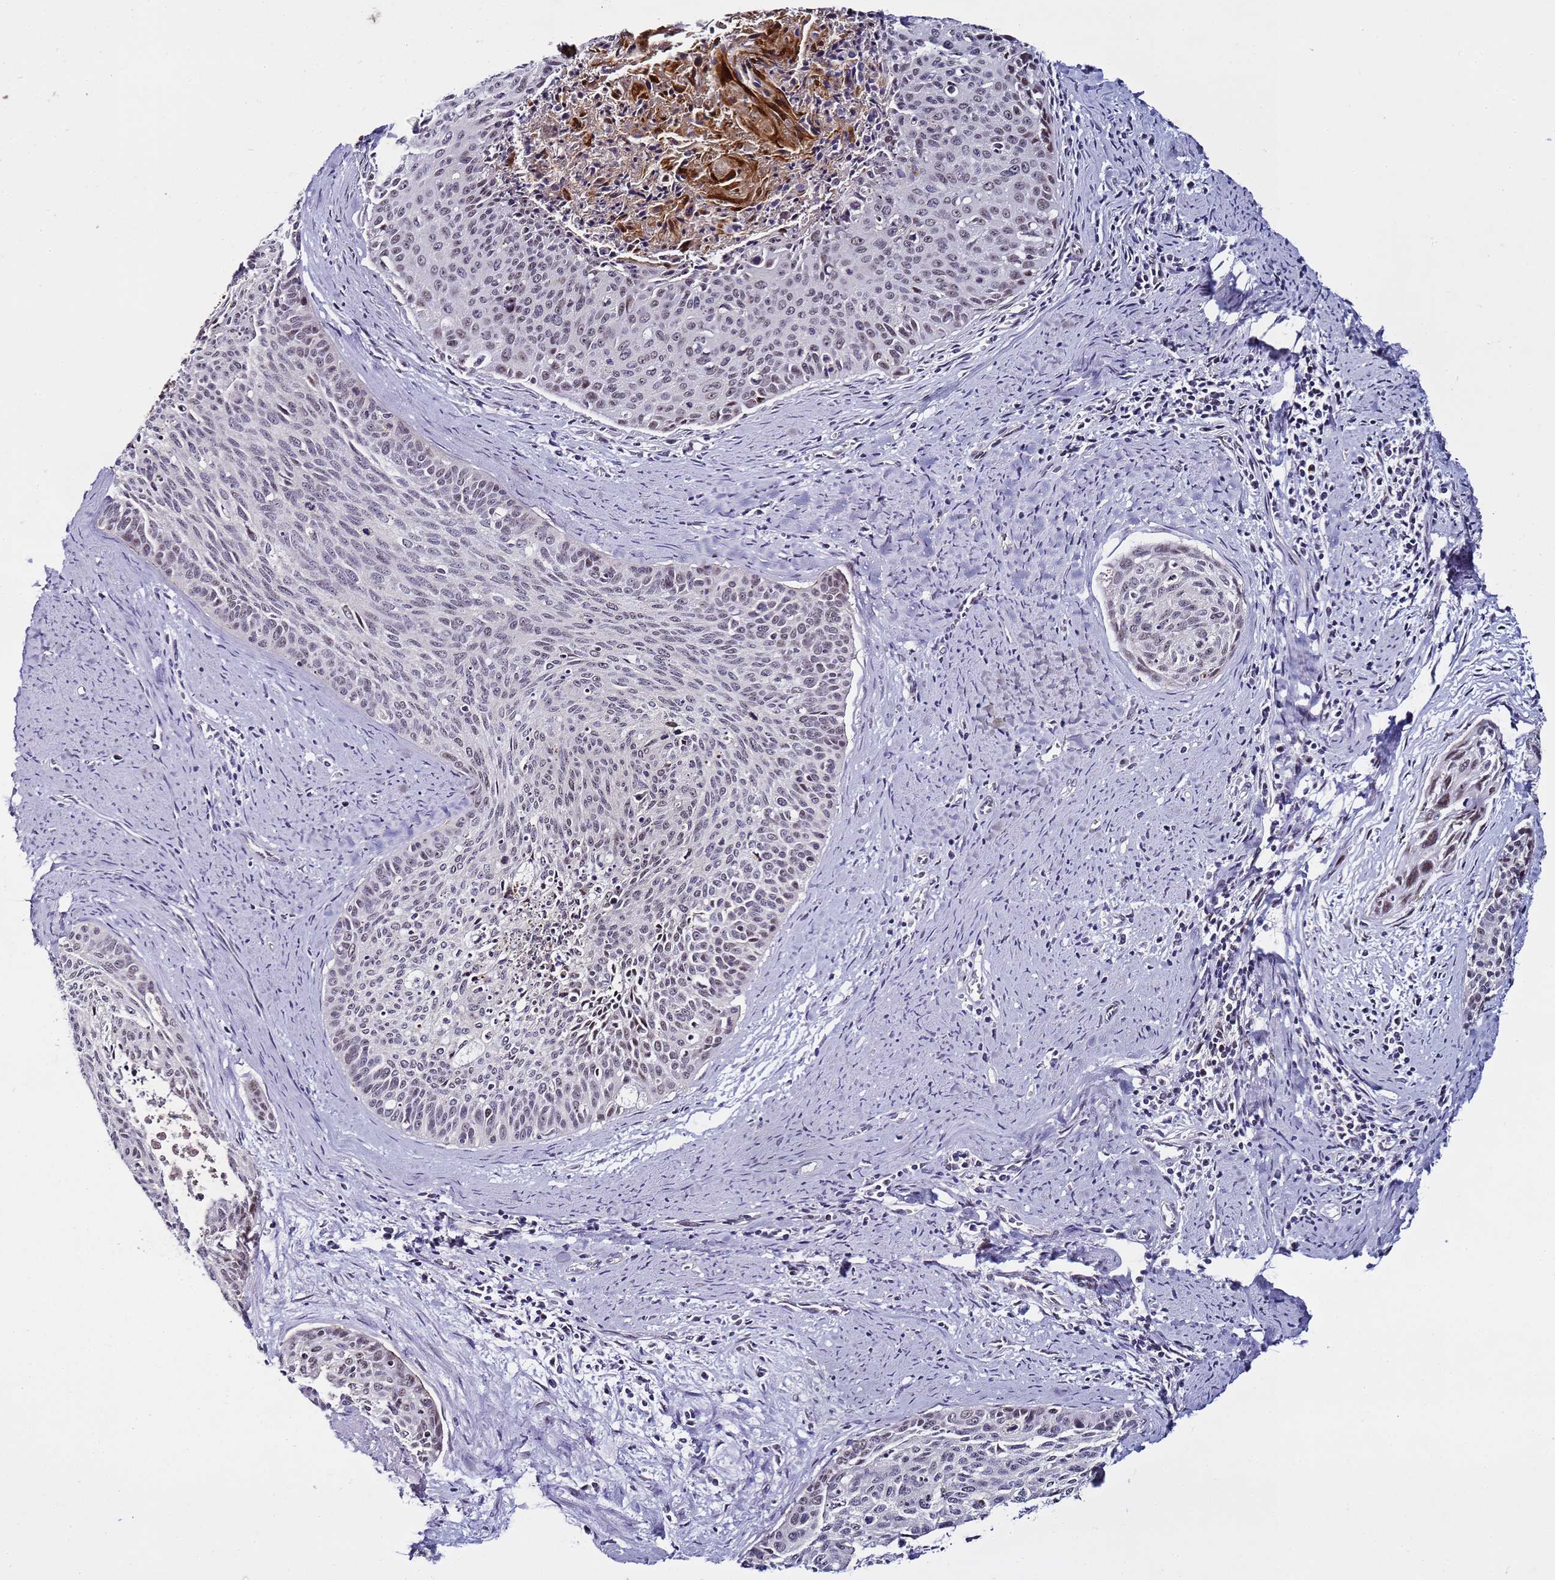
{"staining": {"intensity": "weak", "quantity": "<25%", "location": "nuclear"}, "tissue": "cervical cancer", "cell_type": "Tumor cells", "image_type": "cancer", "snomed": [{"axis": "morphology", "description": "Squamous cell carcinoma, NOS"}, {"axis": "topography", "description": "Cervix"}], "caption": "Tumor cells are negative for protein expression in human cervical cancer (squamous cell carcinoma).", "gene": "PSMA7", "patient": {"sex": "female", "age": 55}}